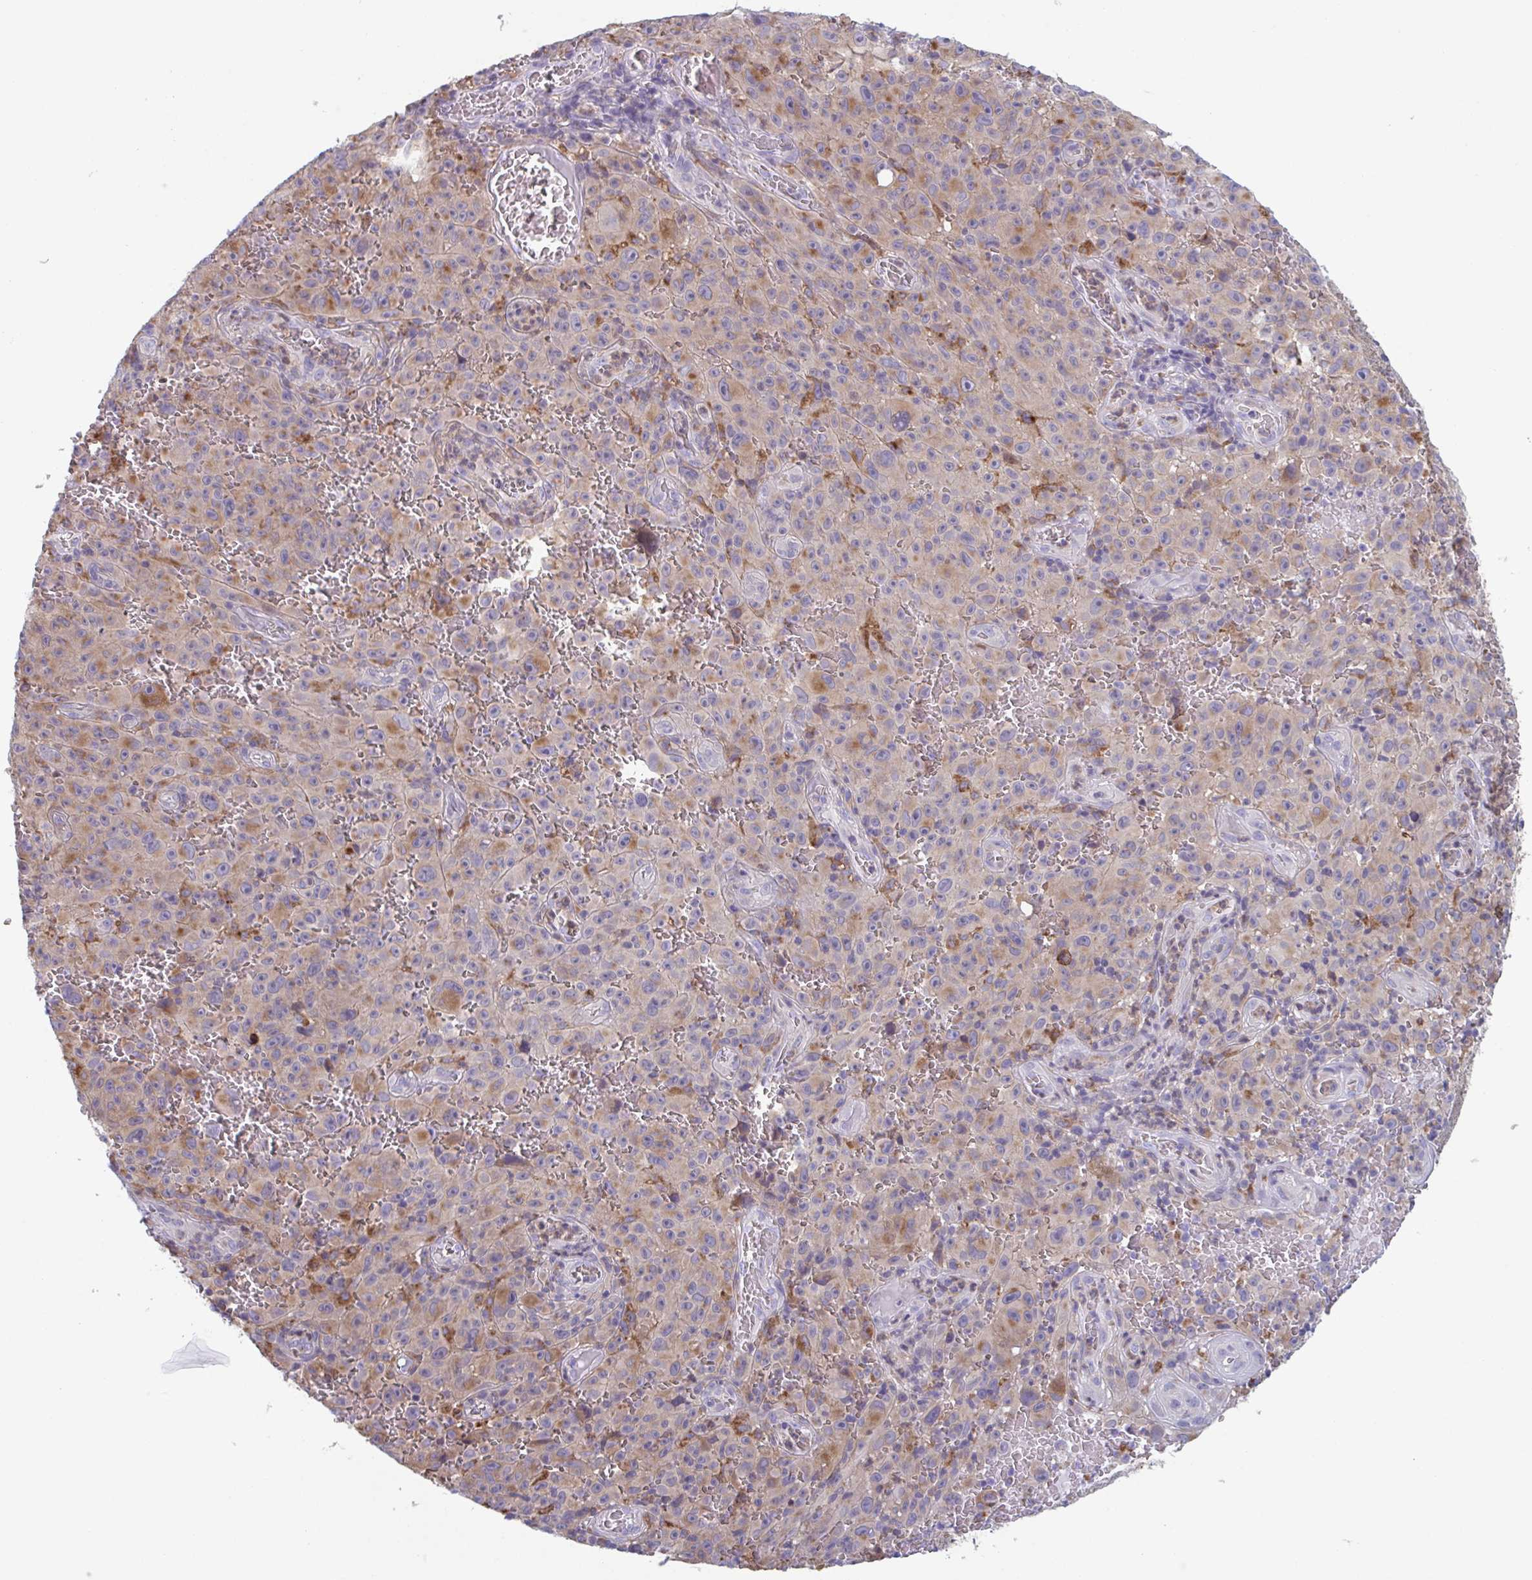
{"staining": {"intensity": "weak", "quantity": ">75%", "location": "cytoplasmic/membranous"}, "tissue": "melanoma", "cell_type": "Tumor cells", "image_type": "cancer", "snomed": [{"axis": "morphology", "description": "Malignant melanoma, NOS"}, {"axis": "topography", "description": "Skin"}], "caption": "A high-resolution photomicrograph shows immunohistochemistry (IHC) staining of malignant melanoma, which shows weak cytoplasmic/membranous positivity in about >75% of tumor cells.", "gene": "NIPSNAP1", "patient": {"sex": "female", "age": 82}}